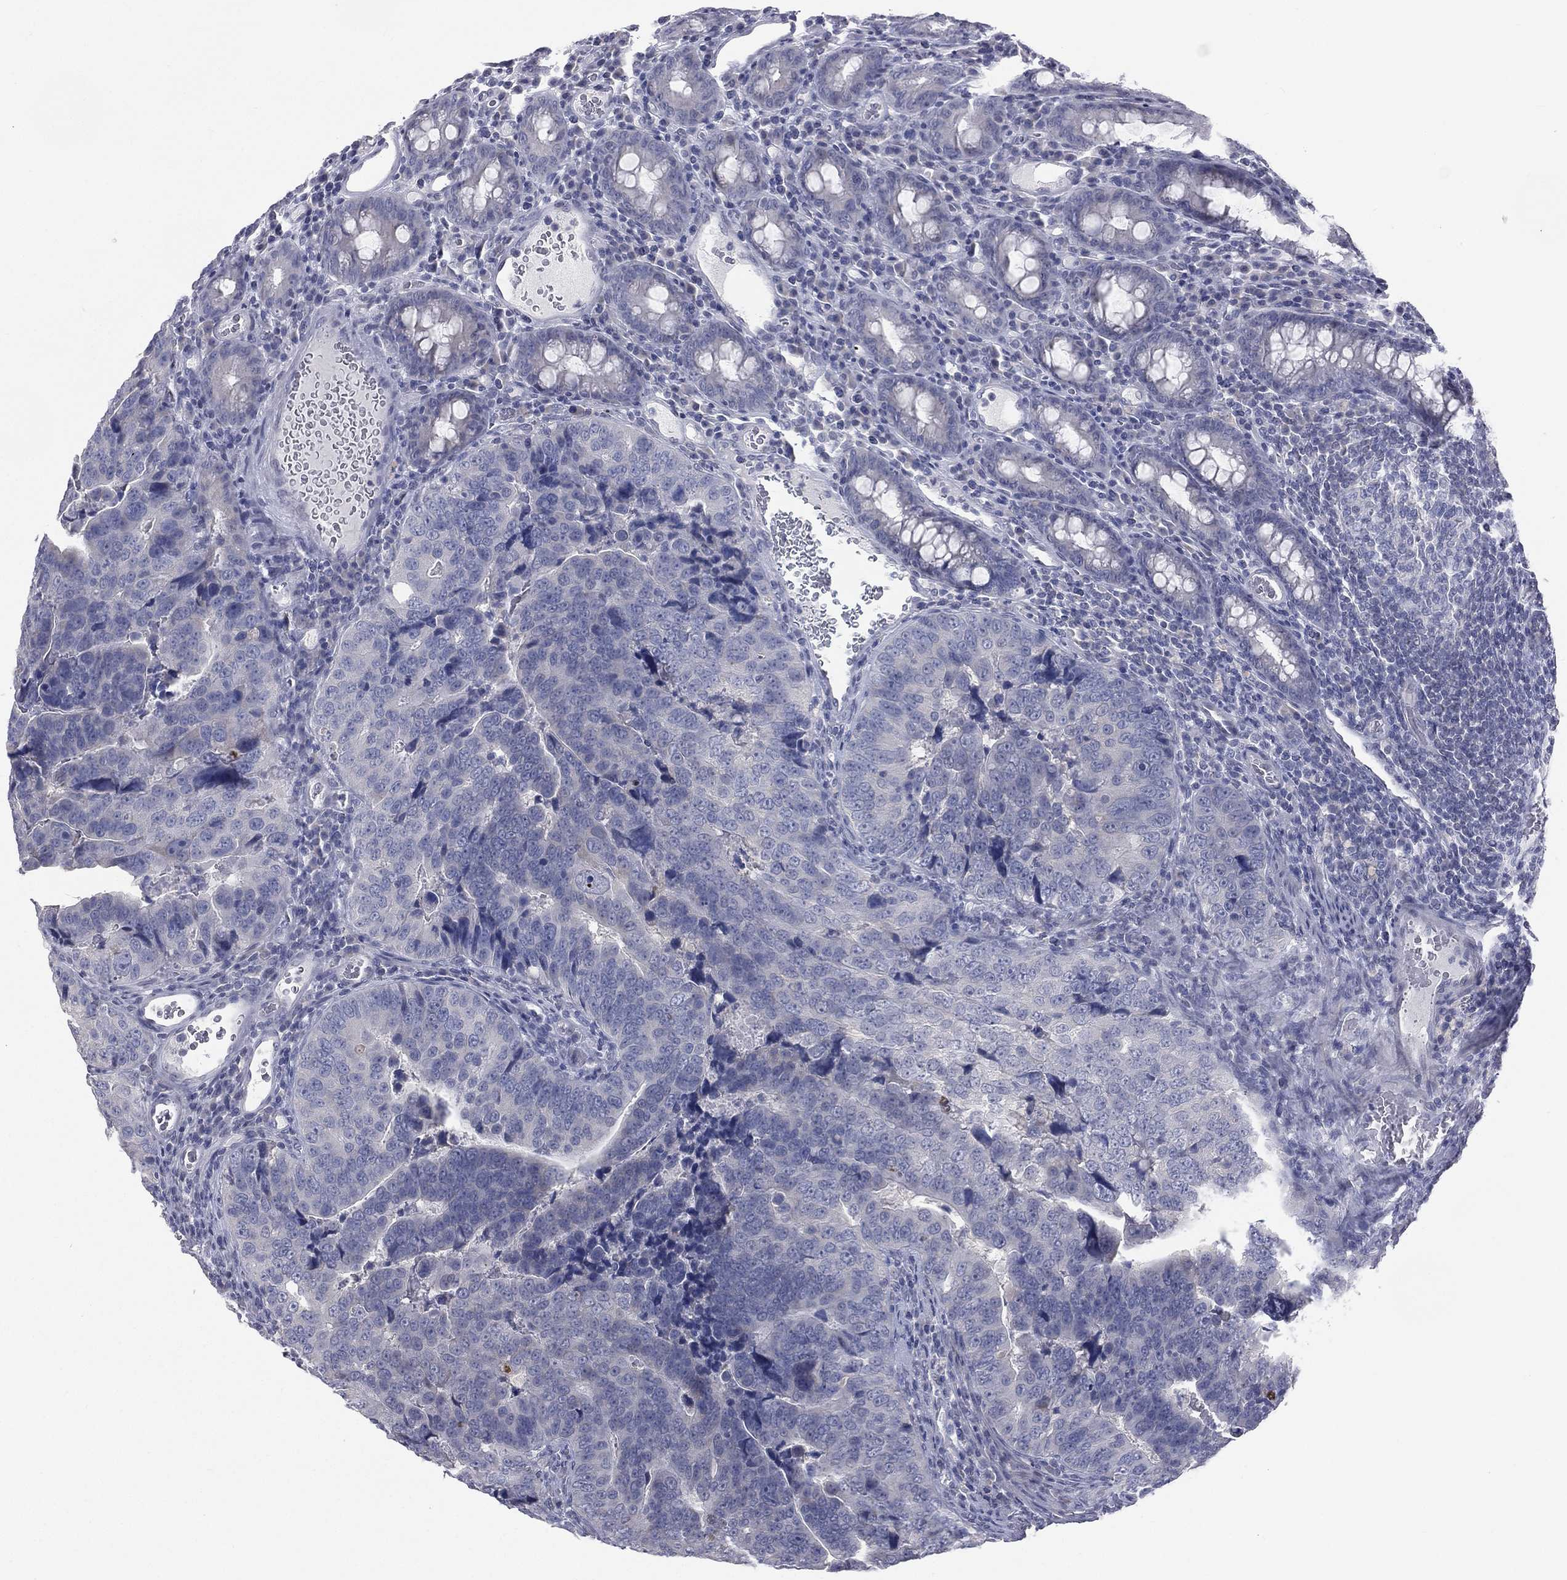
{"staining": {"intensity": "negative", "quantity": "none", "location": "none"}, "tissue": "colorectal cancer", "cell_type": "Tumor cells", "image_type": "cancer", "snomed": [{"axis": "morphology", "description": "Adenocarcinoma, NOS"}, {"axis": "topography", "description": "Colon"}], "caption": "IHC micrograph of human colorectal adenocarcinoma stained for a protein (brown), which displays no positivity in tumor cells.", "gene": "DMKN", "patient": {"sex": "female", "age": 72}}